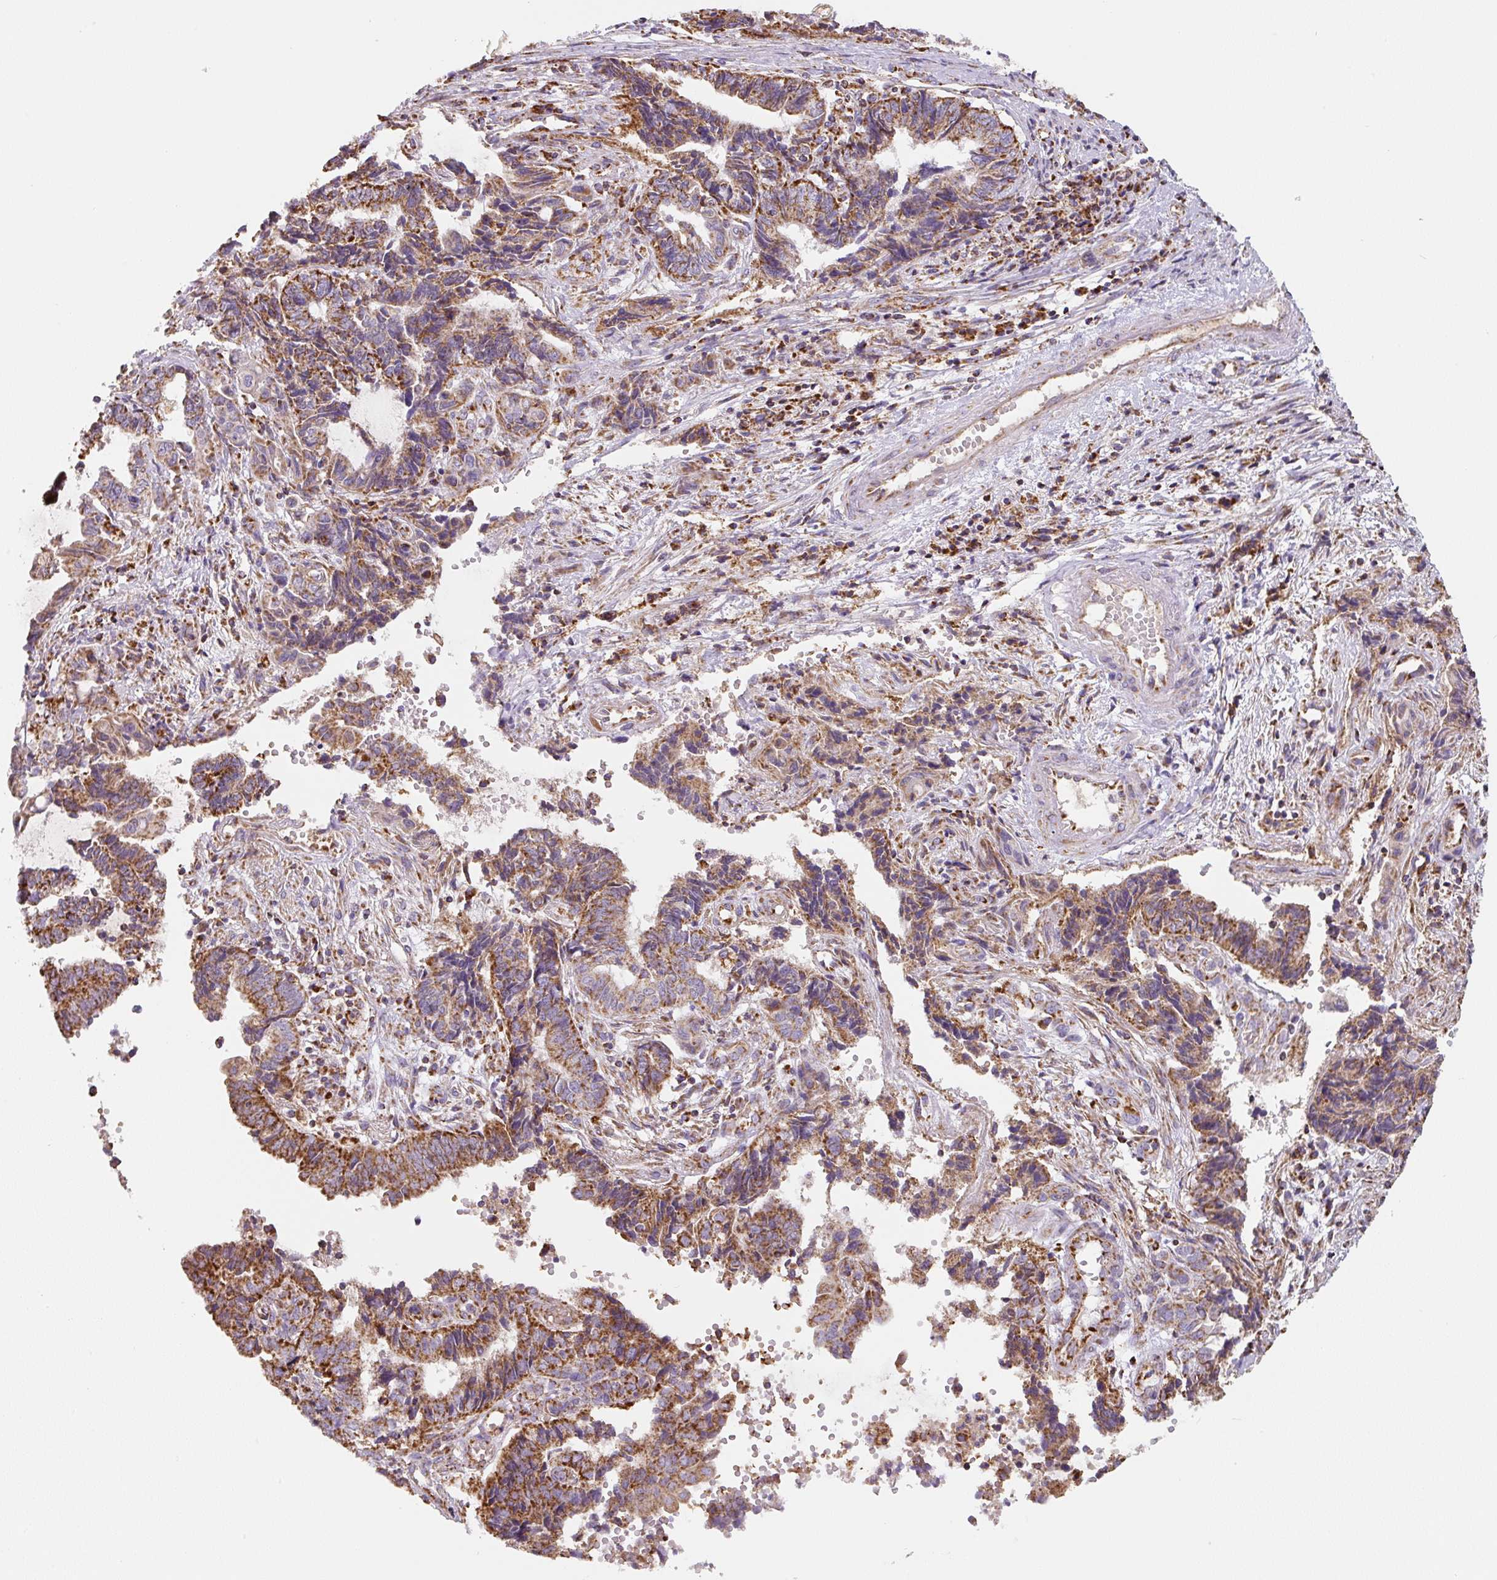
{"staining": {"intensity": "strong", "quantity": ">75%", "location": "cytoplasmic/membranous"}, "tissue": "endometrial cancer", "cell_type": "Tumor cells", "image_type": "cancer", "snomed": [{"axis": "morphology", "description": "Adenocarcinoma, NOS"}, {"axis": "topography", "description": "Uterus"}, {"axis": "topography", "description": "Endometrium"}], "caption": "Immunohistochemistry image of neoplastic tissue: adenocarcinoma (endometrial) stained using IHC demonstrates high levels of strong protein expression localized specifically in the cytoplasmic/membranous of tumor cells, appearing as a cytoplasmic/membranous brown color.", "gene": "MT-CO2", "patient": {"sex": "female", "age": 70}}